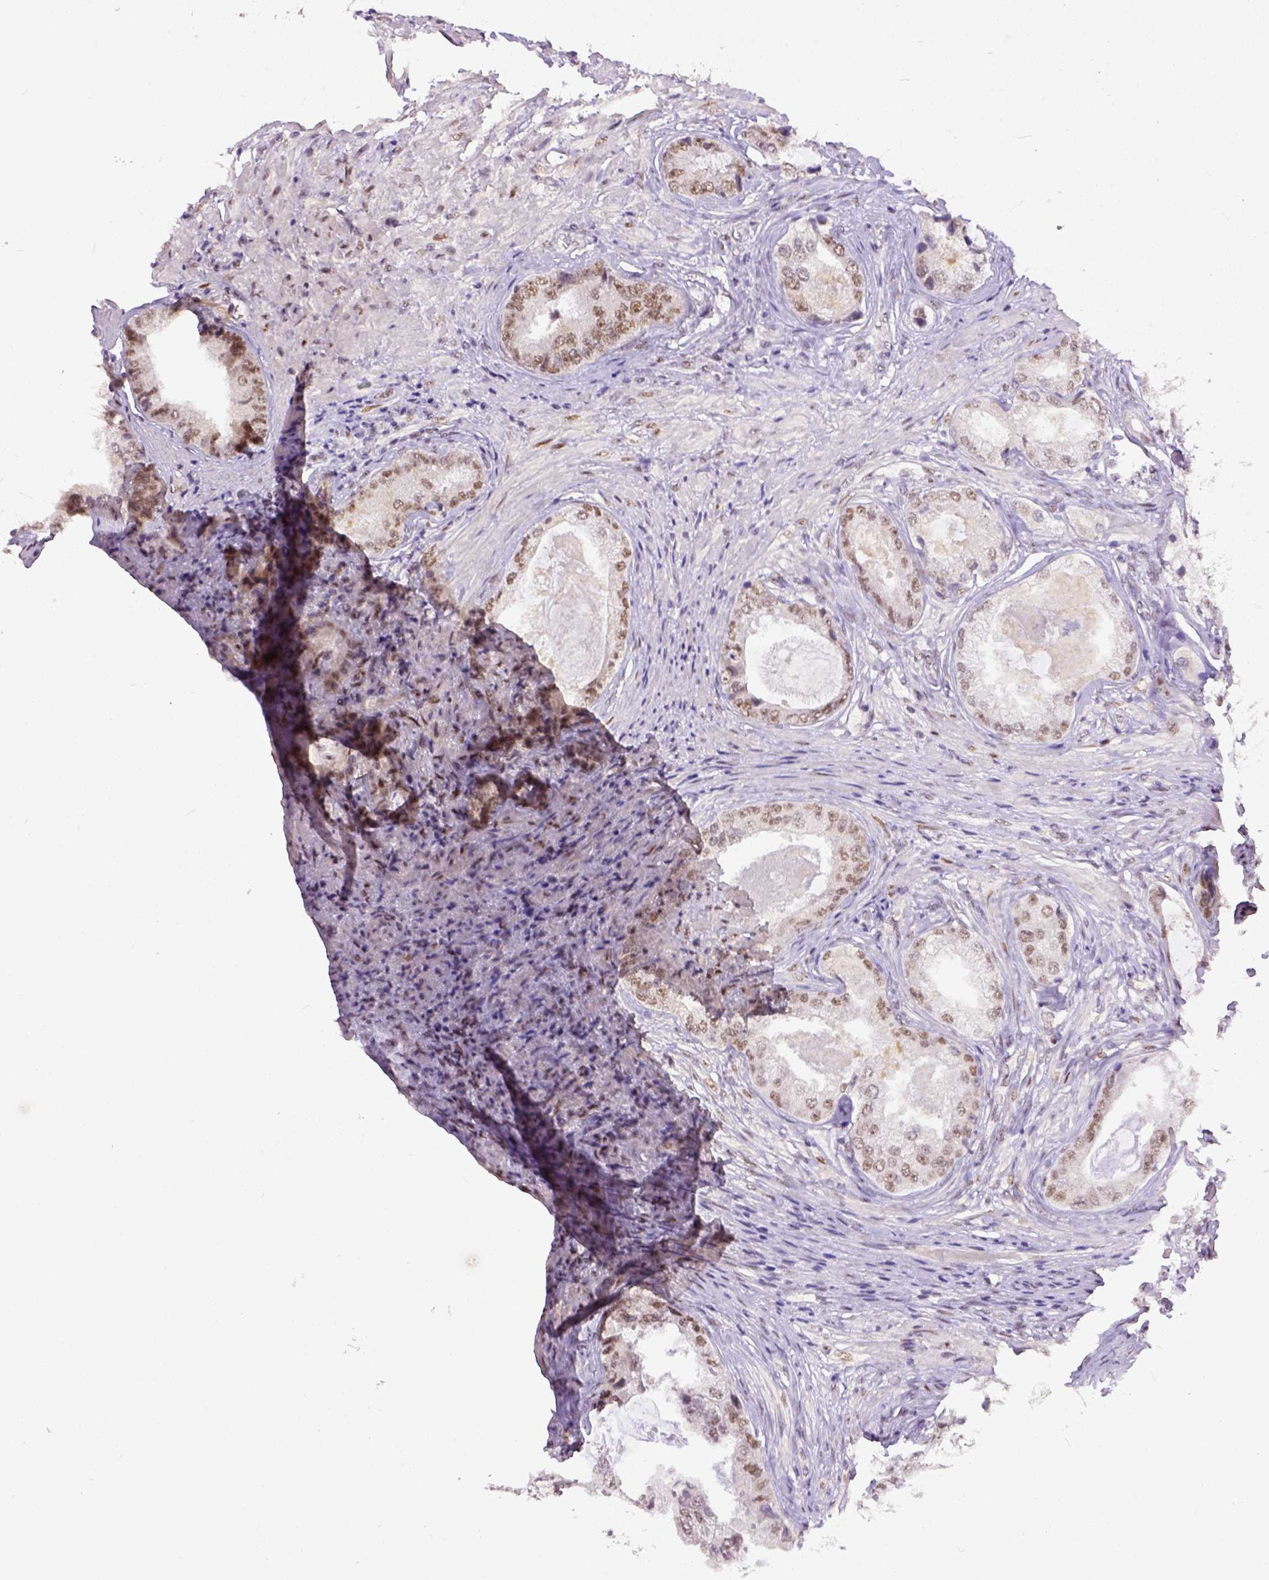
{"staining": {"intensity": "weak", "quantity": ">75%", "location": "nuclear"}, "tissue": "prostate cancer", "cell_type": "Tumor cells", "image_type": "cancer", "snomed": [{"axis": "morphology", "description": "Adenocarcinoma, Low grade"}, {"axis": "topography", "description": "Prostate"}], "caption": "Protein expression analysis of prostate cancer (adenocarcinoma (low-grade)) exhibits weak nuclear staining in approximately >75% of tumor cells.", "gene": "ERCC1", "patient": {"sex": "male", "age": 68}}